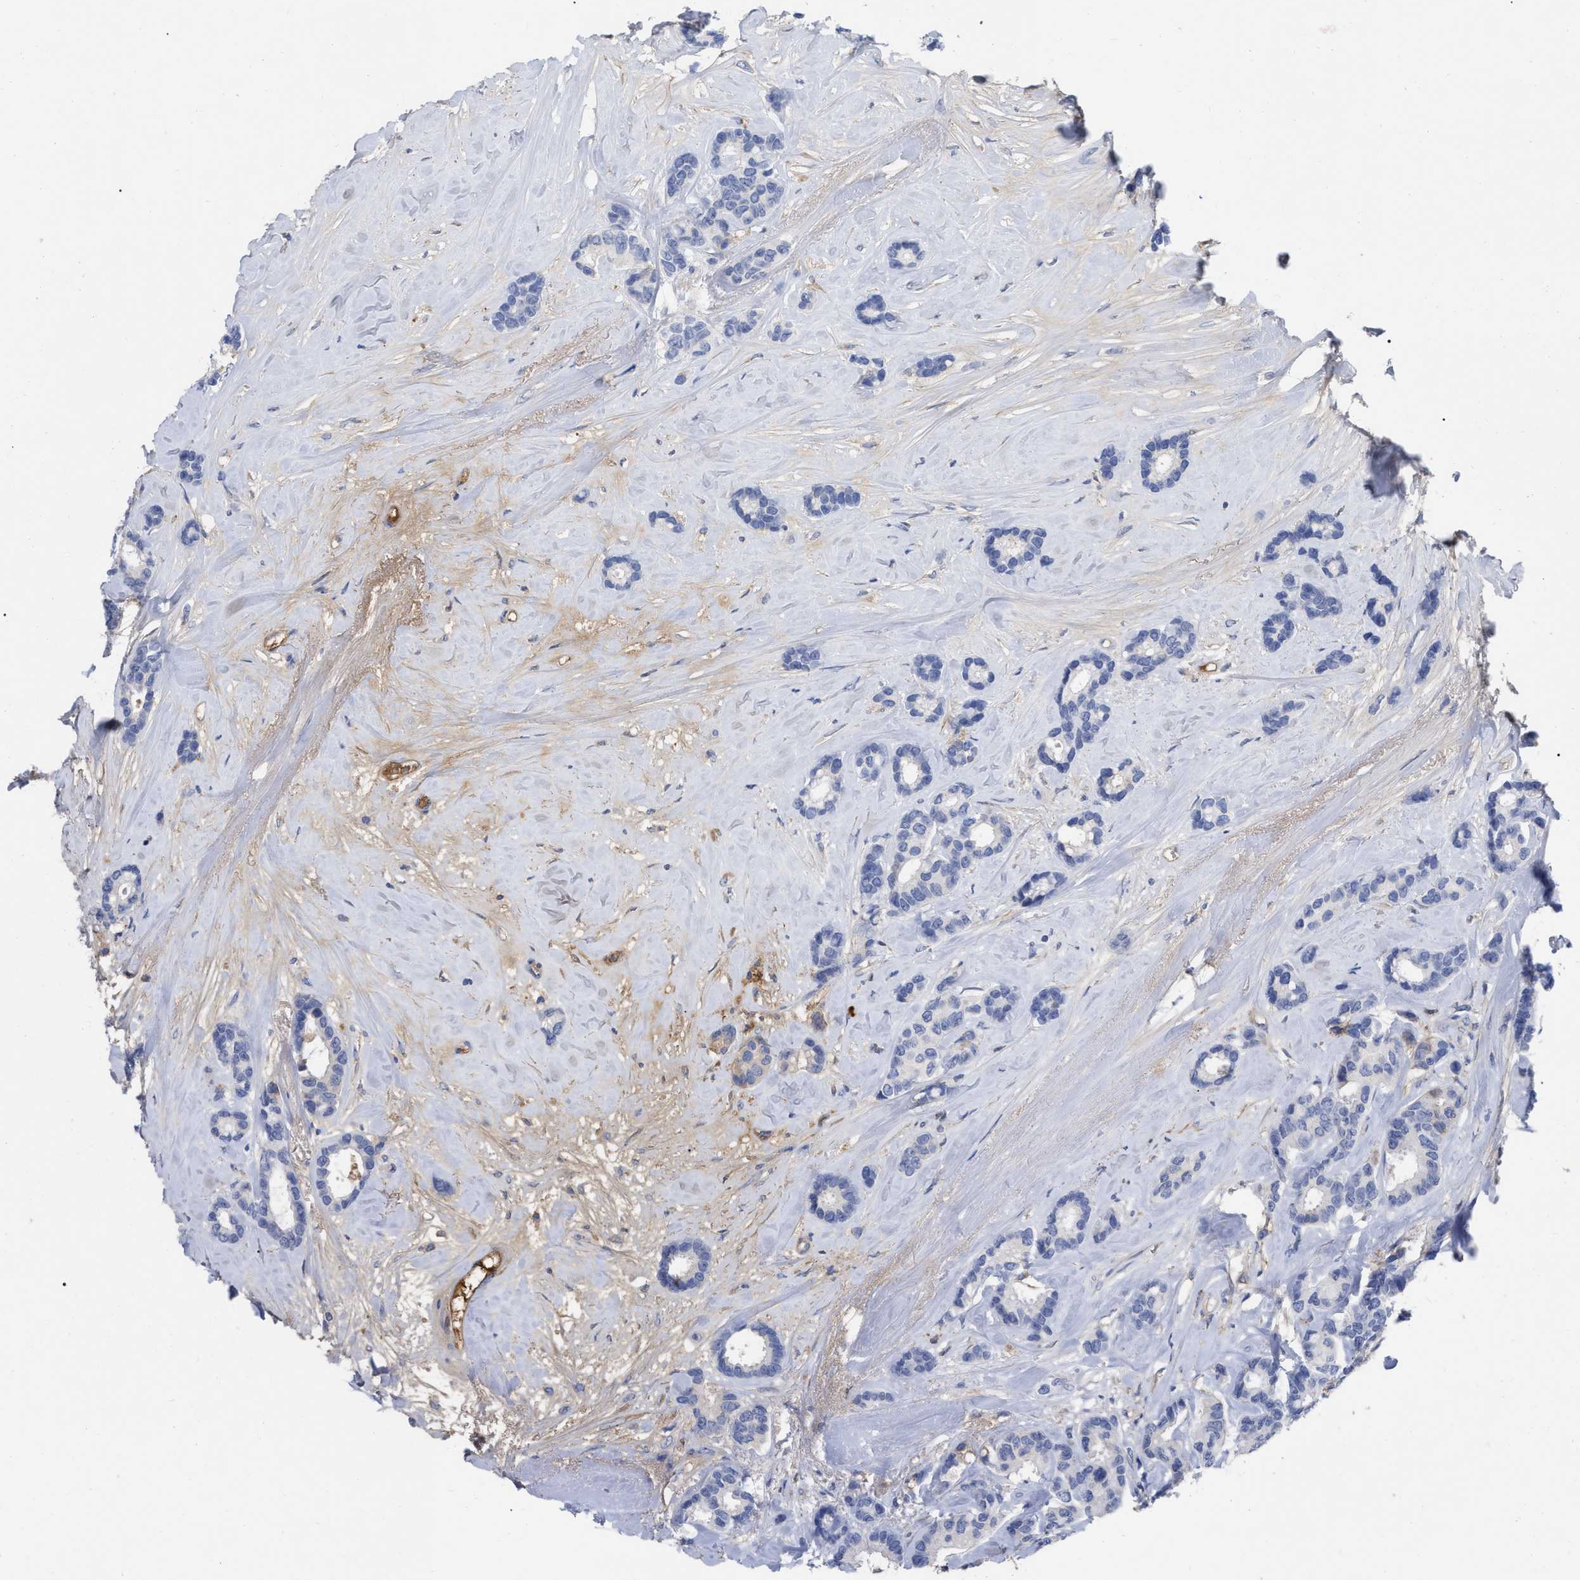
{"staining": {"intensity": "negative", "quantity": "none", "location": "none"}, "tissue": "breast cancer", "cell_type": "Tumor cells", "image_type": "cancer", "snomed": [{"axis": "morphology", "description": "Duct carcinoma"}, {"axis": "topography", "description": "Breast"}], "caption": "An immunohistochemistry (IHC) image of breast cancer is shown. There is no staining in tumor cells of breast cancer.", "gene": "IGHV5-51", "patient": {"sex": "female", "age": 87}}